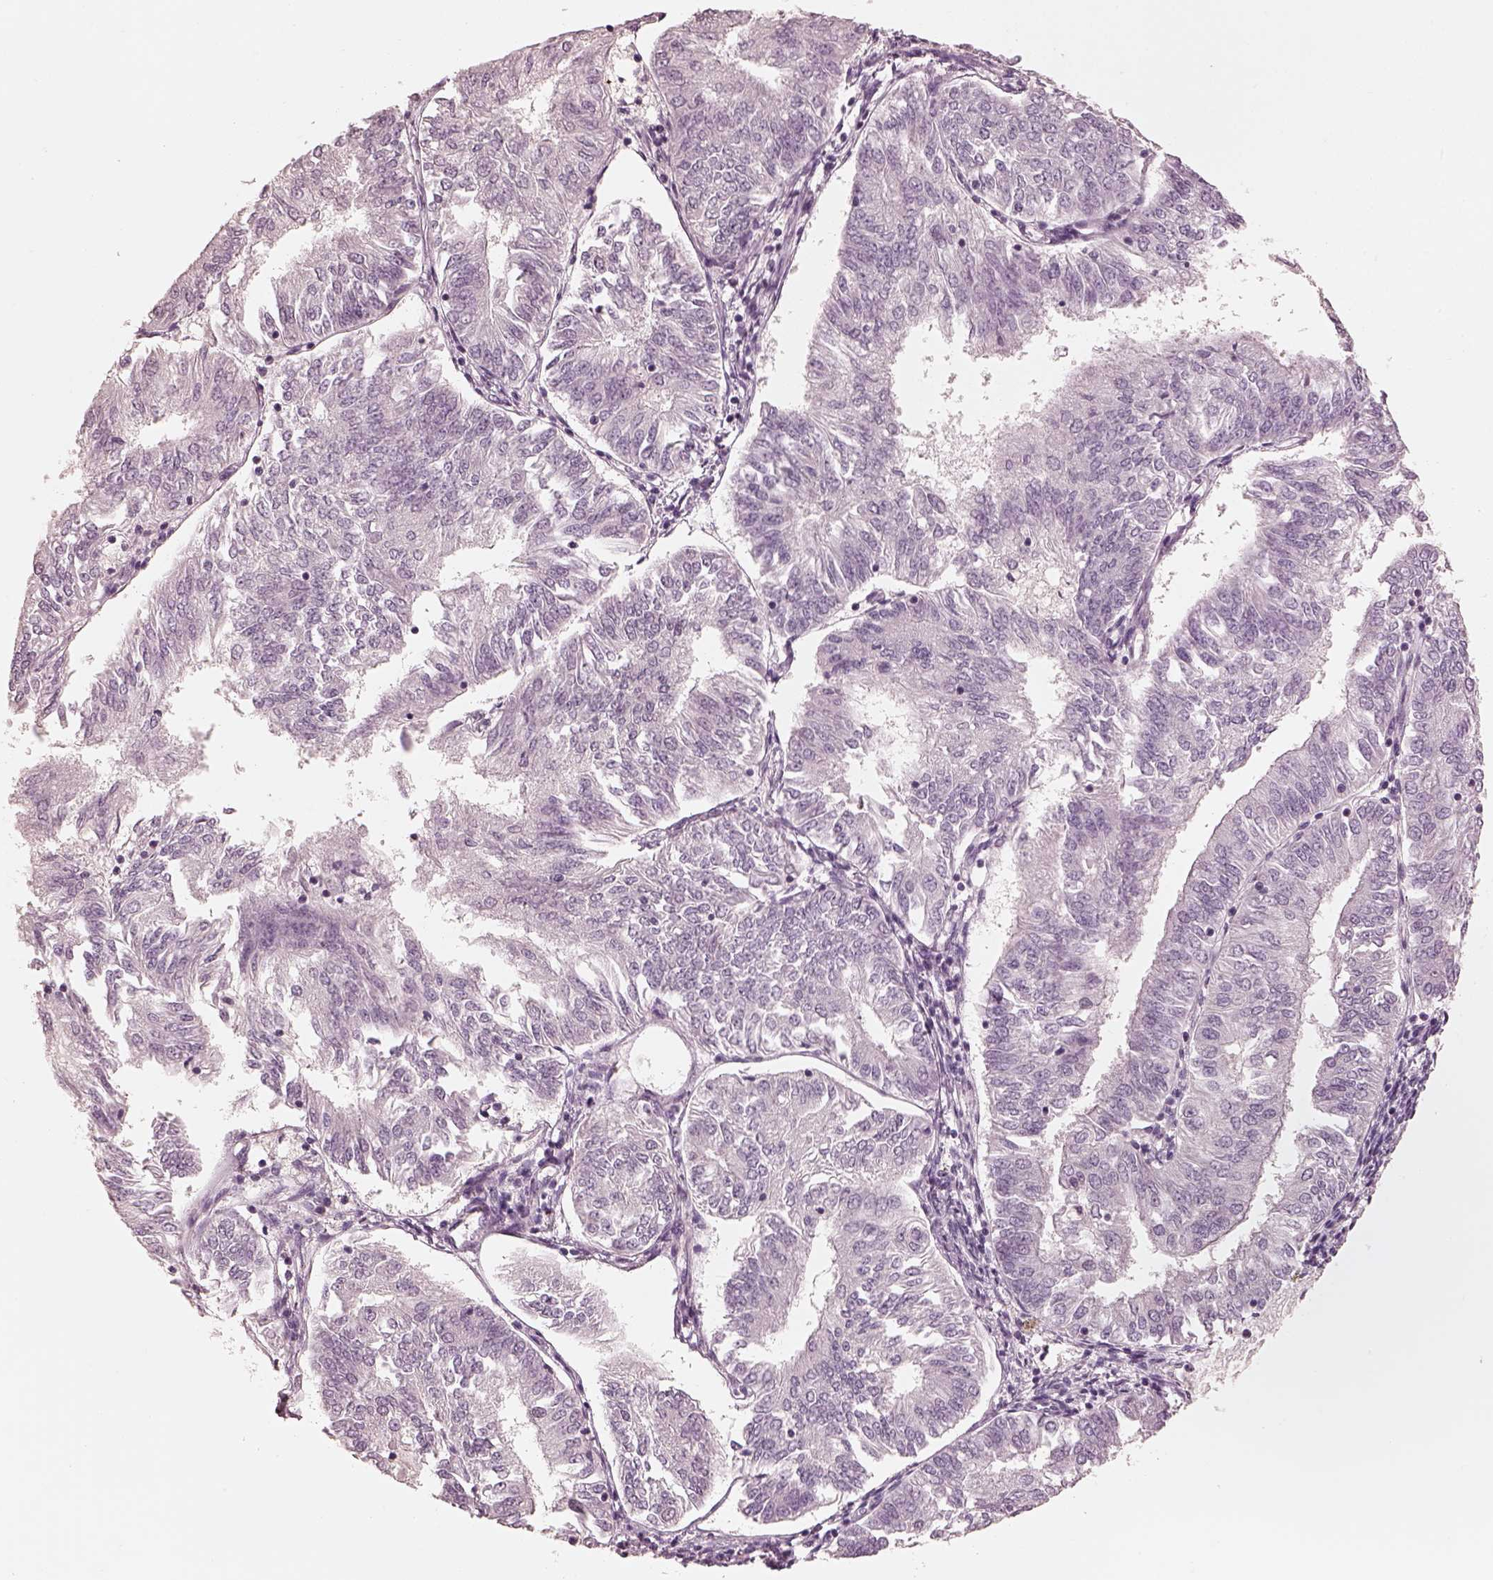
{"staining": {"intensity": "negative", "quantity": "none", "location": "none"}, "tissue": "endometrial cancer", "cell_type": "Tumor cells", "image_type": "cancer", "snomed": [{"axis": "morphology", "description": "Adenocarcinoma, NOS"}, {"axis": "topography", "description": "Endometrium"}], "caption": "Image shows no significant protein staining in tumor cells of adenocarcinoma (endometrial).", "gene": "PRKACG", "patient": {"sex": "female", "age": 58}}